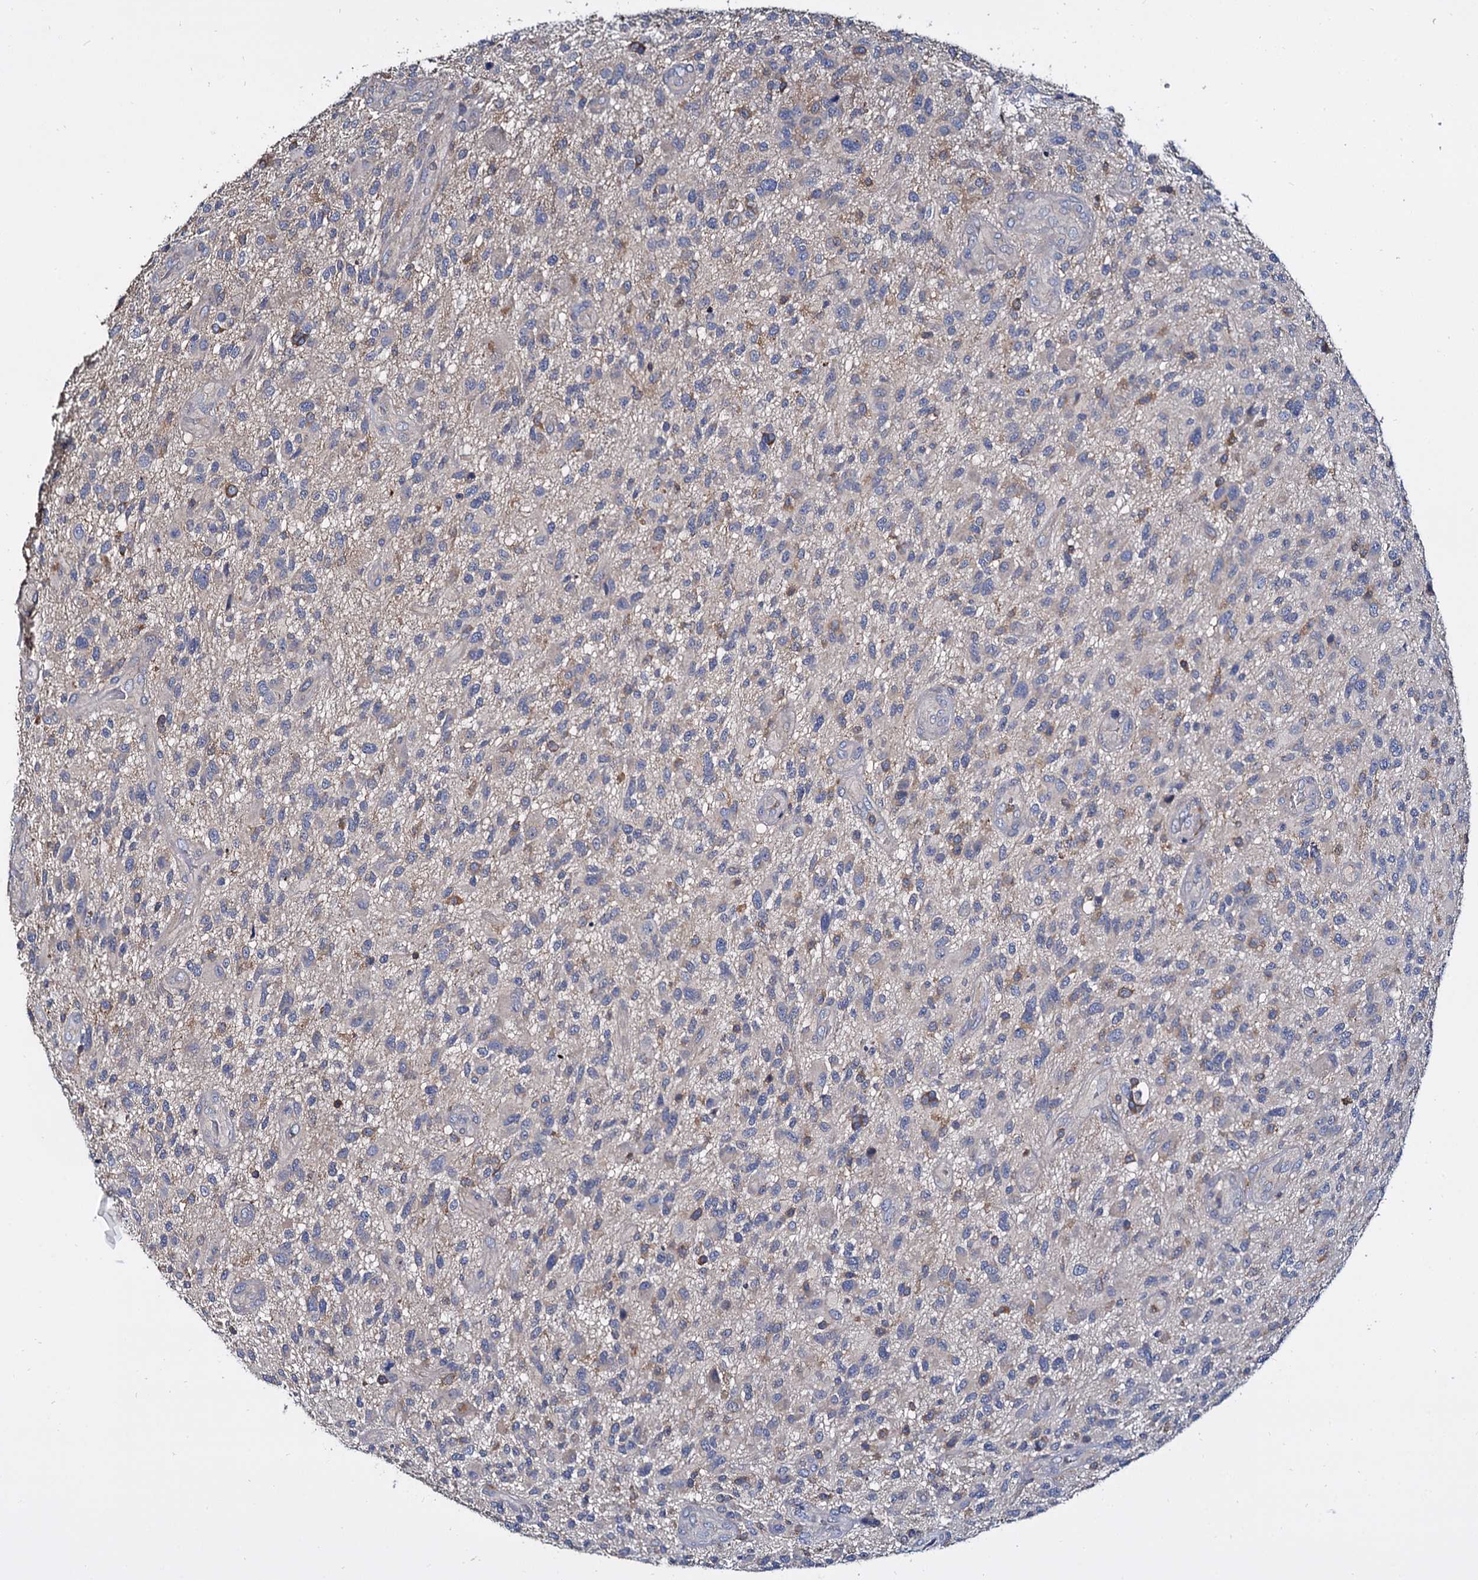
{"staining": {"intensity": "negative", "quantity": "none", "location": "none"}, "tissue": "glioma", "cell_type": "Tumor cells", "image_type": "cancer", "snomed": [{"axis": "morphology", "description": "Glioma, malignant, High grade"}, {"axis": "topography", "description": "Brain"}], "caption": "Immunohistochemistry micrograph of neoplastic tissue: human glioma stained with DAB (3,3'-diaminobenzidine) demonstrates no significant protein positivity in tumor cells.", "gene": "ANKRD13A", "patient": {"sex": "male", "age": 47}}